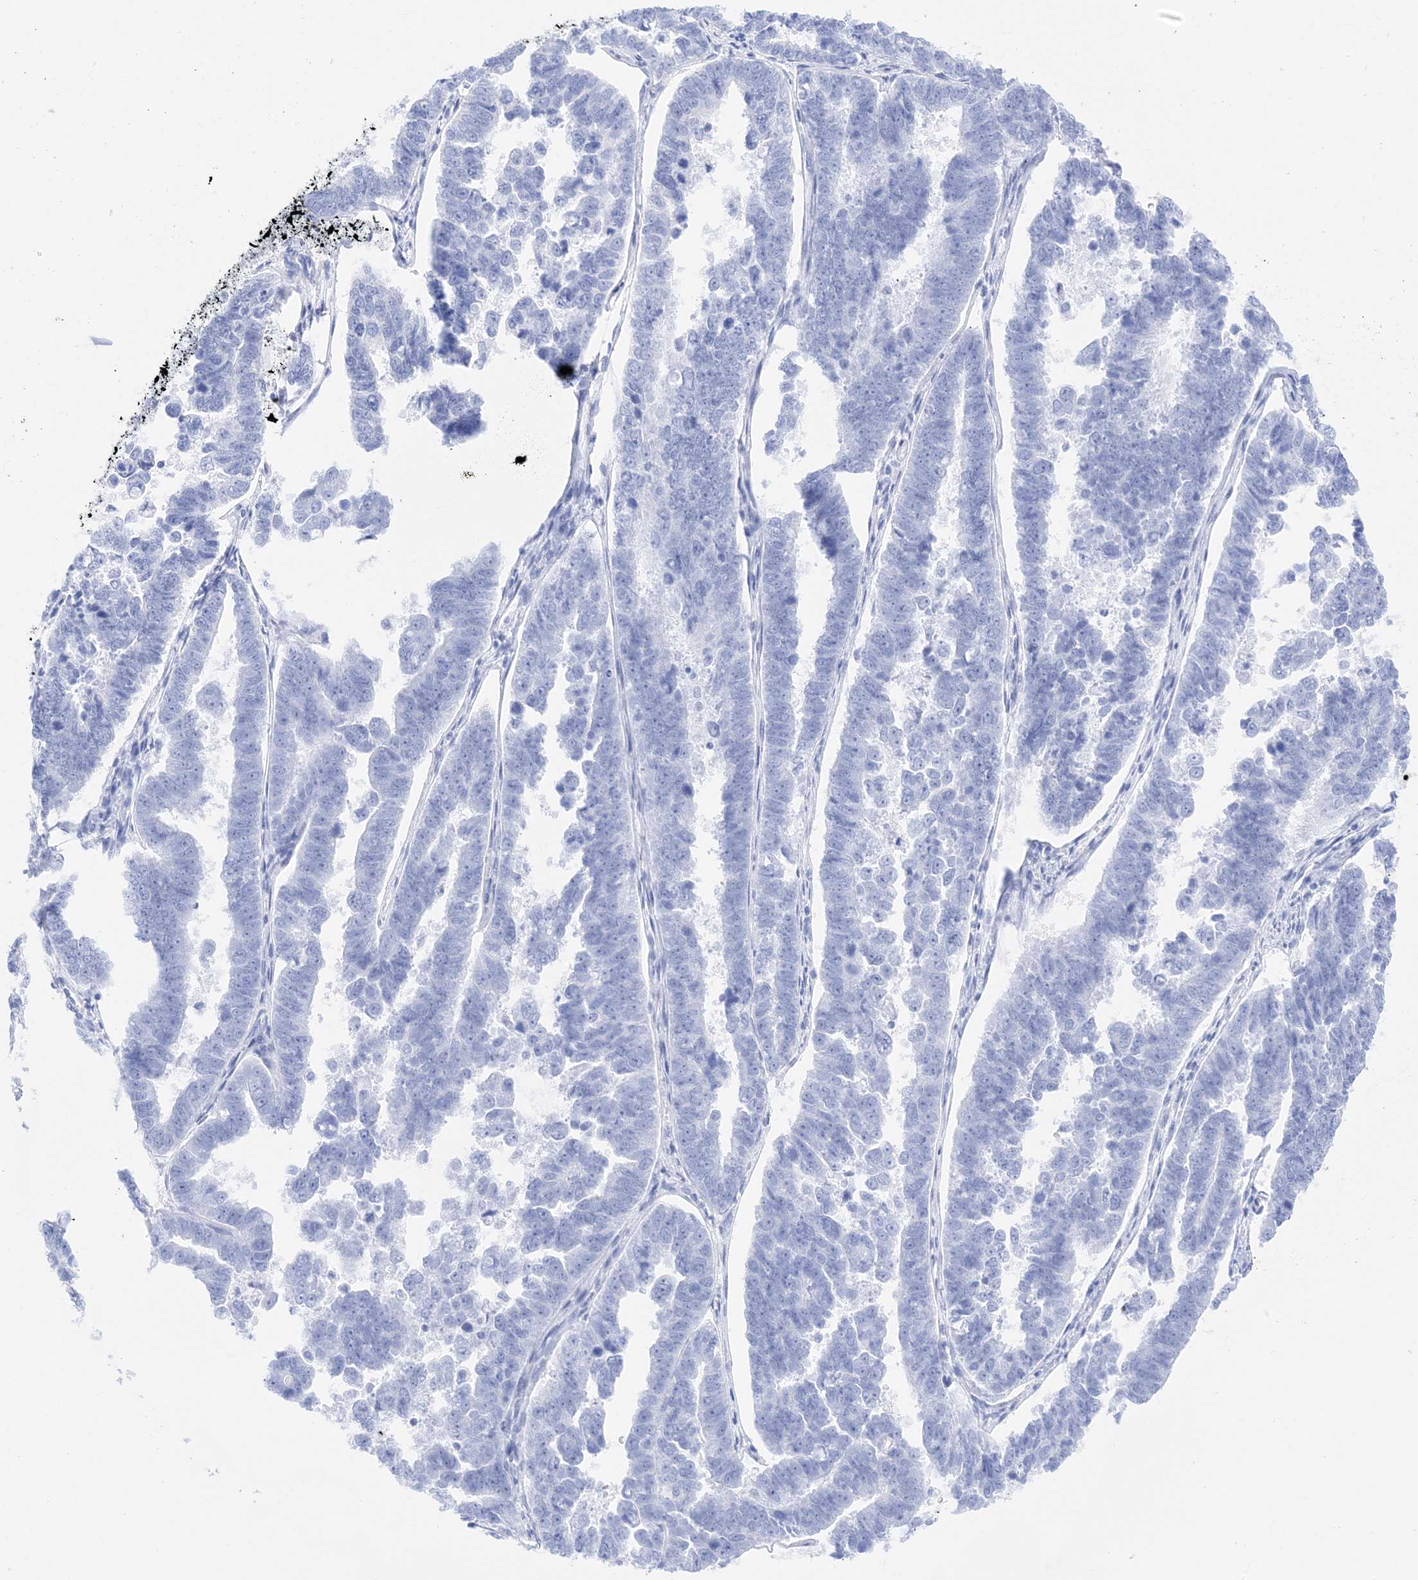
{"staining": {"intensity": "negative", "quantity": "none", "location": "none"}, "tissue": "endometrial cancer", "cell_type": "Tumor cells", "image_type": "cancer", "snomed": [{"axis": "morphology", "description": "Adenocarcinoma, NOS"}, {"axis": "topography", "description": "Endometrium"}], "caption": "A high-resolution photomicrograph shows immunohistochemistry (IHC) staining of endometrial cancer, which displays no significant expression in tumor cells. Brightfield microscopy of IHC stained with DAB (brown) and hematoxylin (blue), captured at high magnification.", "gene": "MUC17", "patient": {"sex": "female", "age": 75}}